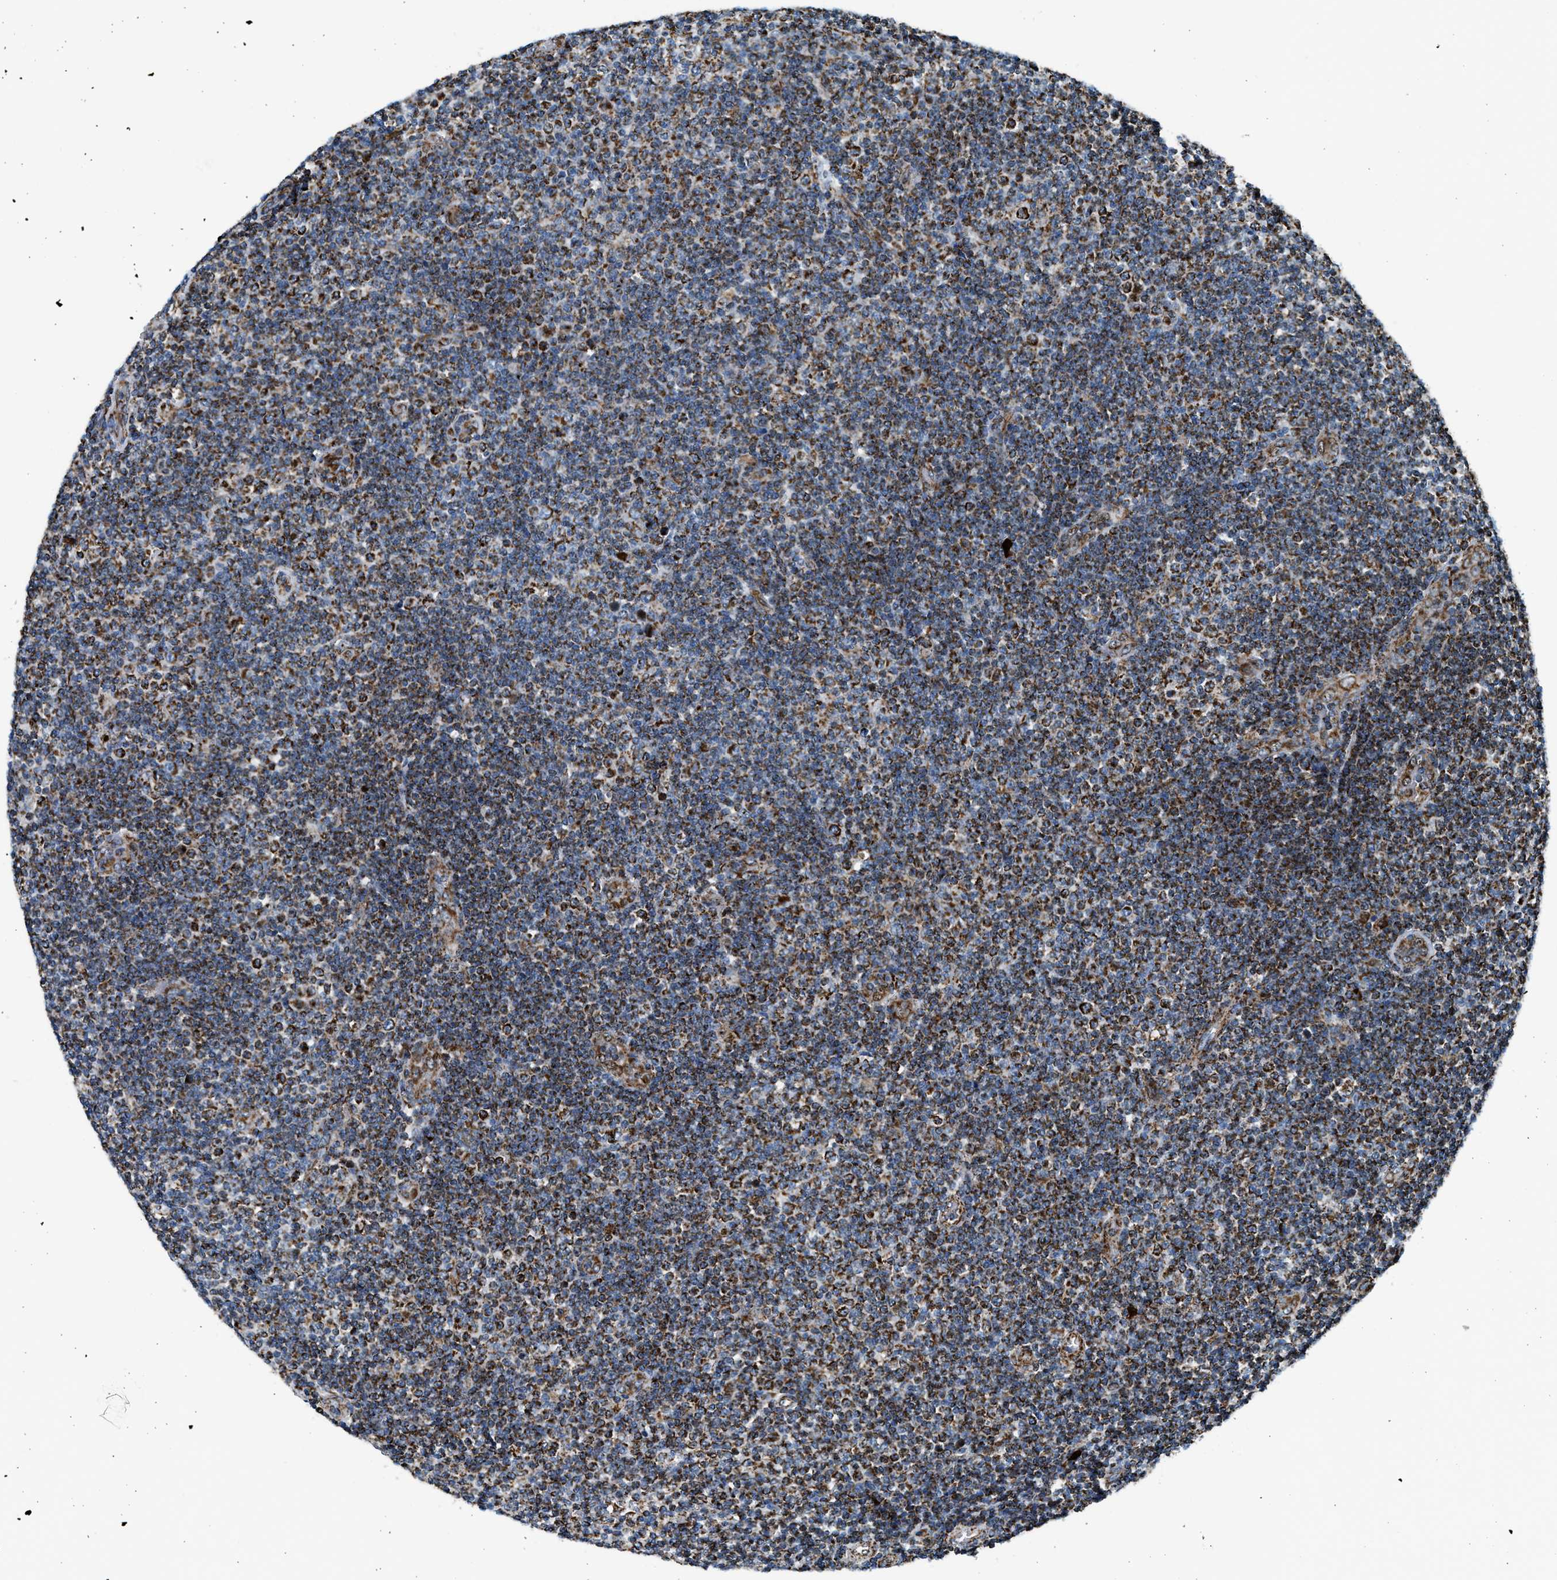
{"staining": {"intensity": "strong", "quantity": ">75%", "location": "cytoplasmic/membranous"}, "tissue": "lymphoma", "cell_type": "Tumor cells", "image_type": "cancer", "snomed": [{"axis": "morphology", "description": "Malignant lymphoma, non-Hodgkin's type, Low grade"}, {"axis": "topography", "description": "Lymph node"}], "caption": "Lymphoma tissue exhibits strong cytoplasmic/membranous positivity in approximately >75% of tumor cells", "gene": "KCNMB3", "patient": {"sex": "male", "age": 83}}